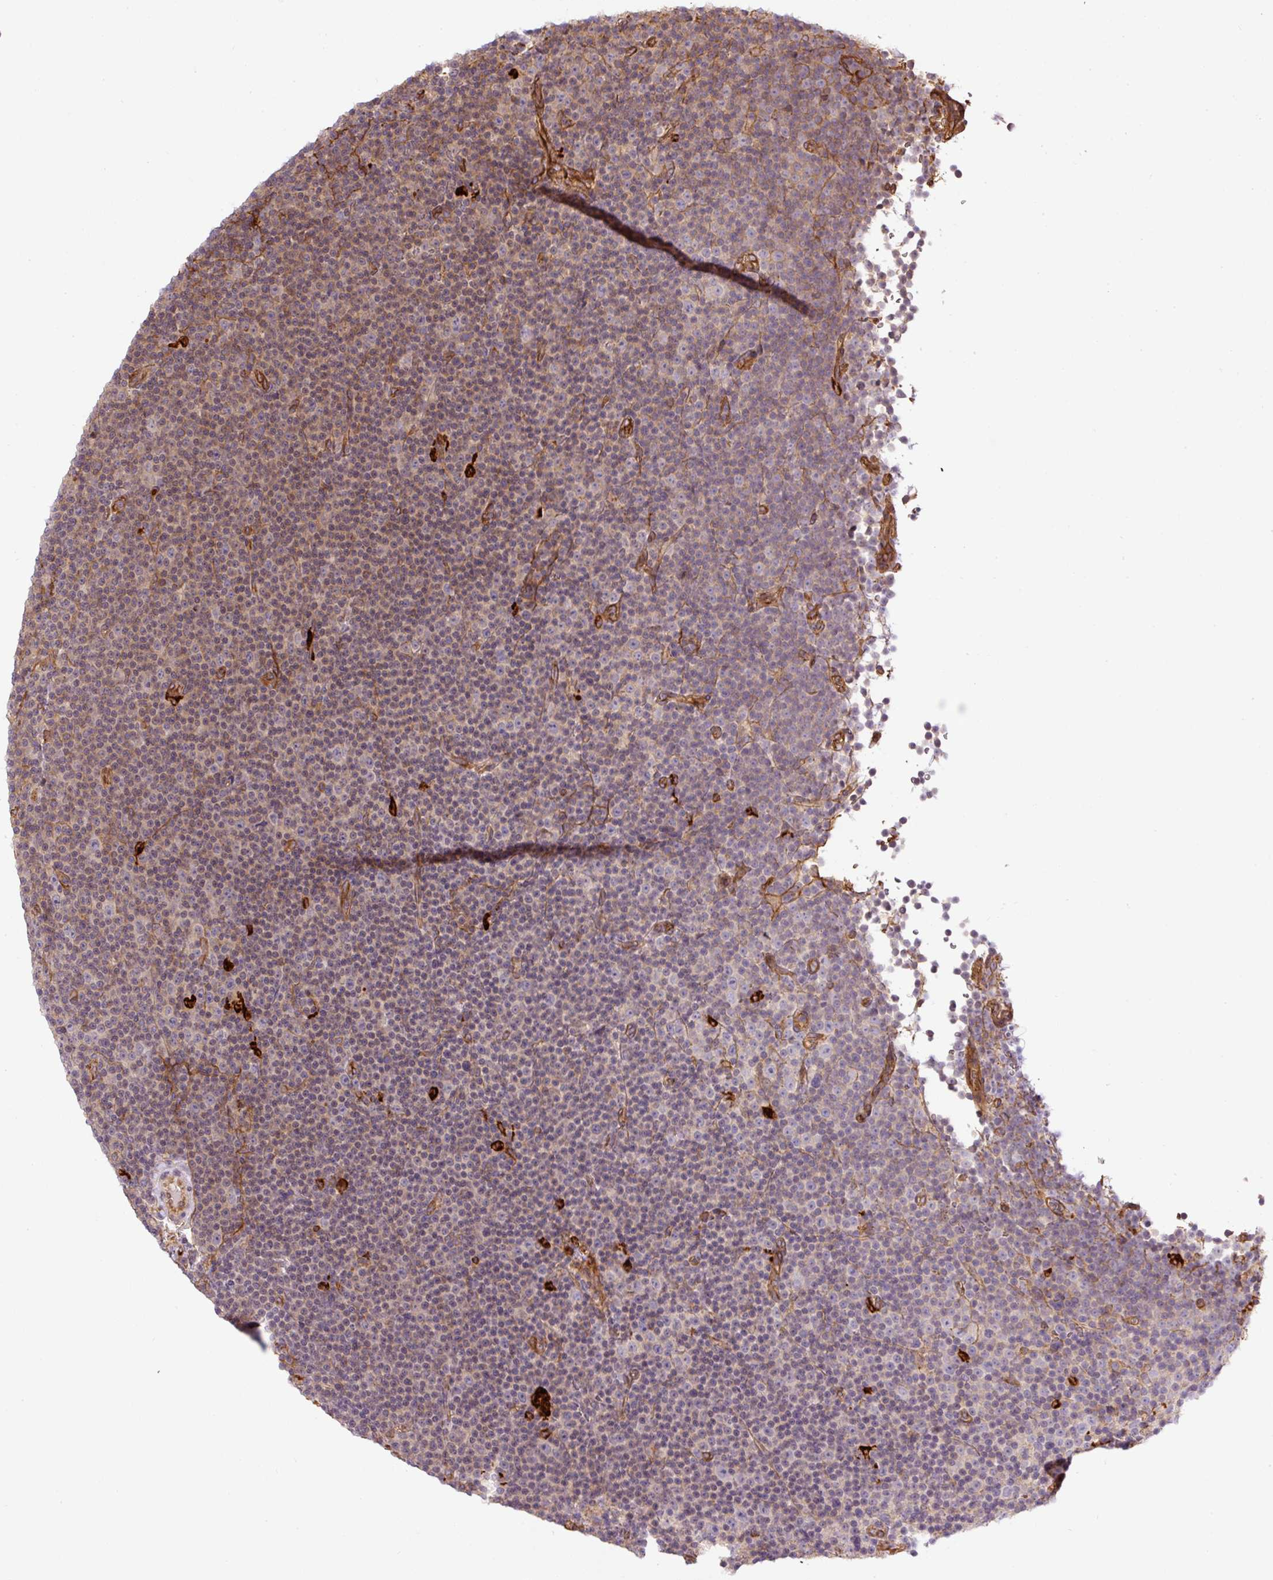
{"staining": {"intensity": "weak", "quantity": "<25%", "location": "cytoplasmic/membranous"}, "tissue": "lymphoma", "cell_type": "Tumor cells", "image_type": "cancer", "snomed": [{"axis": "morphology", "description": "Malignant lymphoma, non-Hodgkin's type, Low grade"}, {"axis": "topography", "description": "Lymph node"}], "caption": "Malignant lymphoma, non-Hodgkin's type (low-grade) was stained to show a protein in brown. There is no significant expression in tumor cells.", "gene": "B3GALT5", "patient": {"sex": "female", "age": 67}}